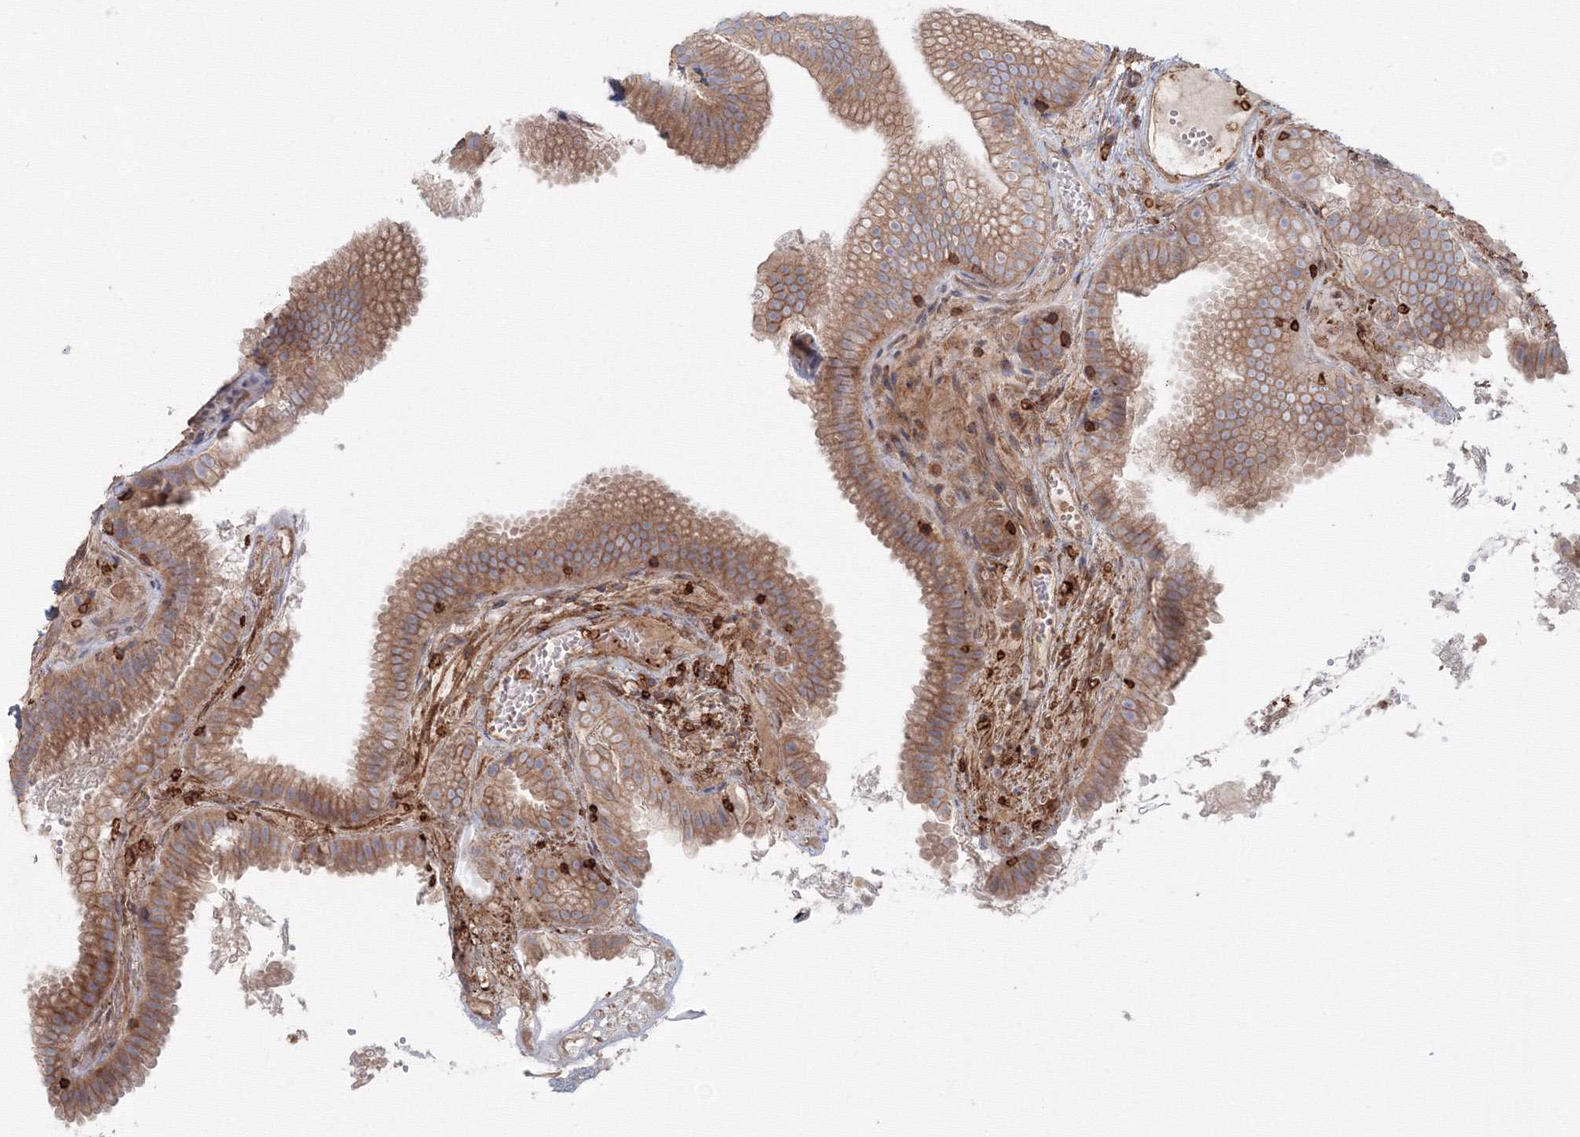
{"staining": {"intensity": "moderate", "quantity": ">75%", "location": "cytoplasmic/membranous"}, "tissue": "gallbladder", "cell_type": "Glandular cells", "image_type": "normal", "snomed": [{"axis": "morphology", "description": "Normal tissue, NOS"}, {"axis": "topography", "description": "Gallbladder"}], "caption": "Moderate cytoplasmic/membranous protein staining is seen in approximately >75% of glandular cells in gallbladder.", "gene": "SH3PXD2A", "patient": {"sex": "female", "age": 30}}